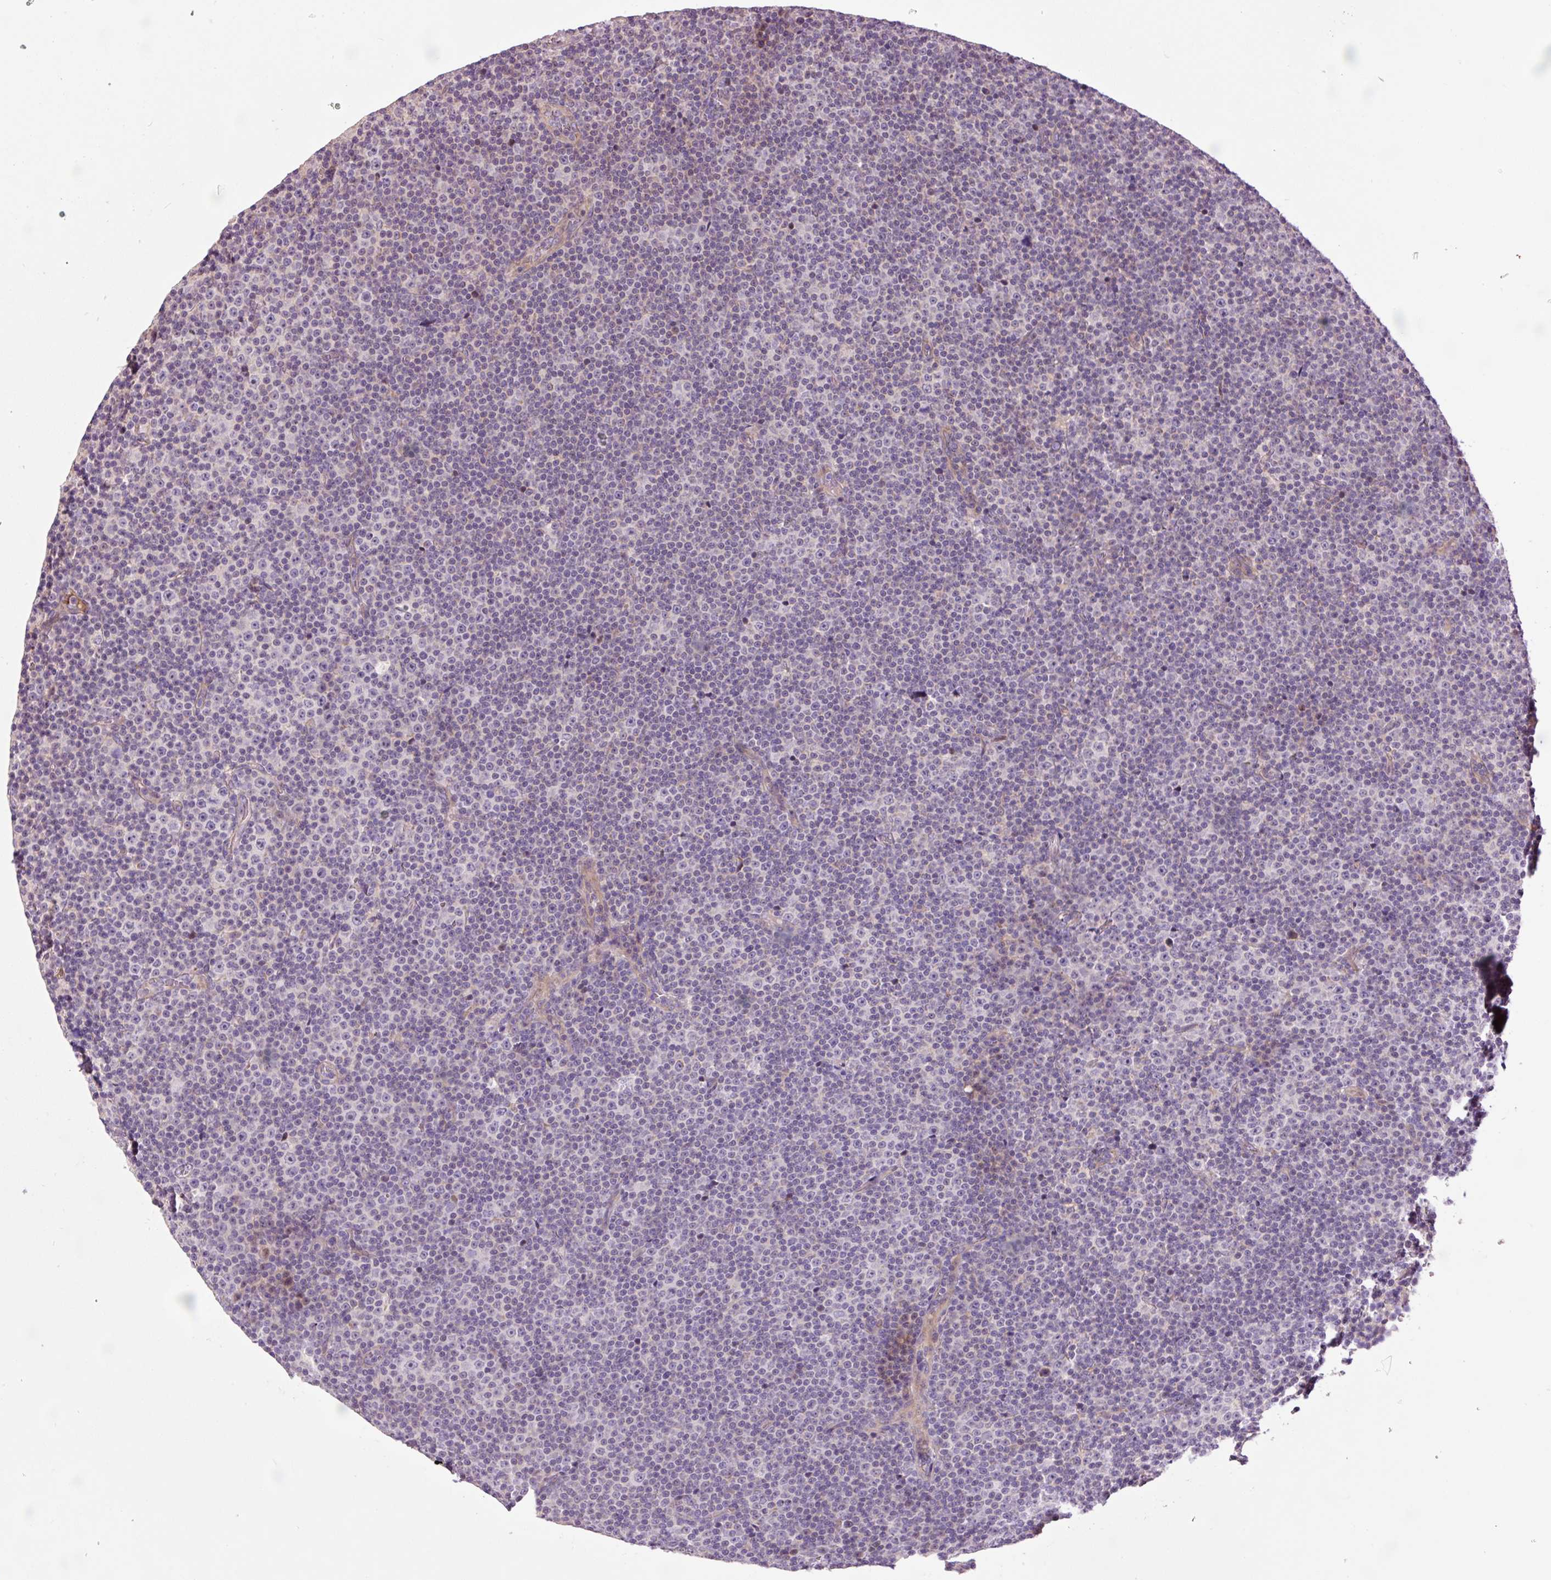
{"staining": {"intensity": "negative", "quantity": "none", "location": "none"}, "tissue": "lymphoma", "cell_type": "Tumor cells", "image_type": "cancer", "snomed": [{"axis": "morphology", "description": "Malignant lymphoma, non-Hodgkin's type, Low grade"}, {"axis": "topography", "description": "Lymph node"}], "caption": "Protein analysis of lymphoma shows no significant expression in tumor cells.", "gene": "TMEM235", "patient": {"sex": "female", "age": 67}}